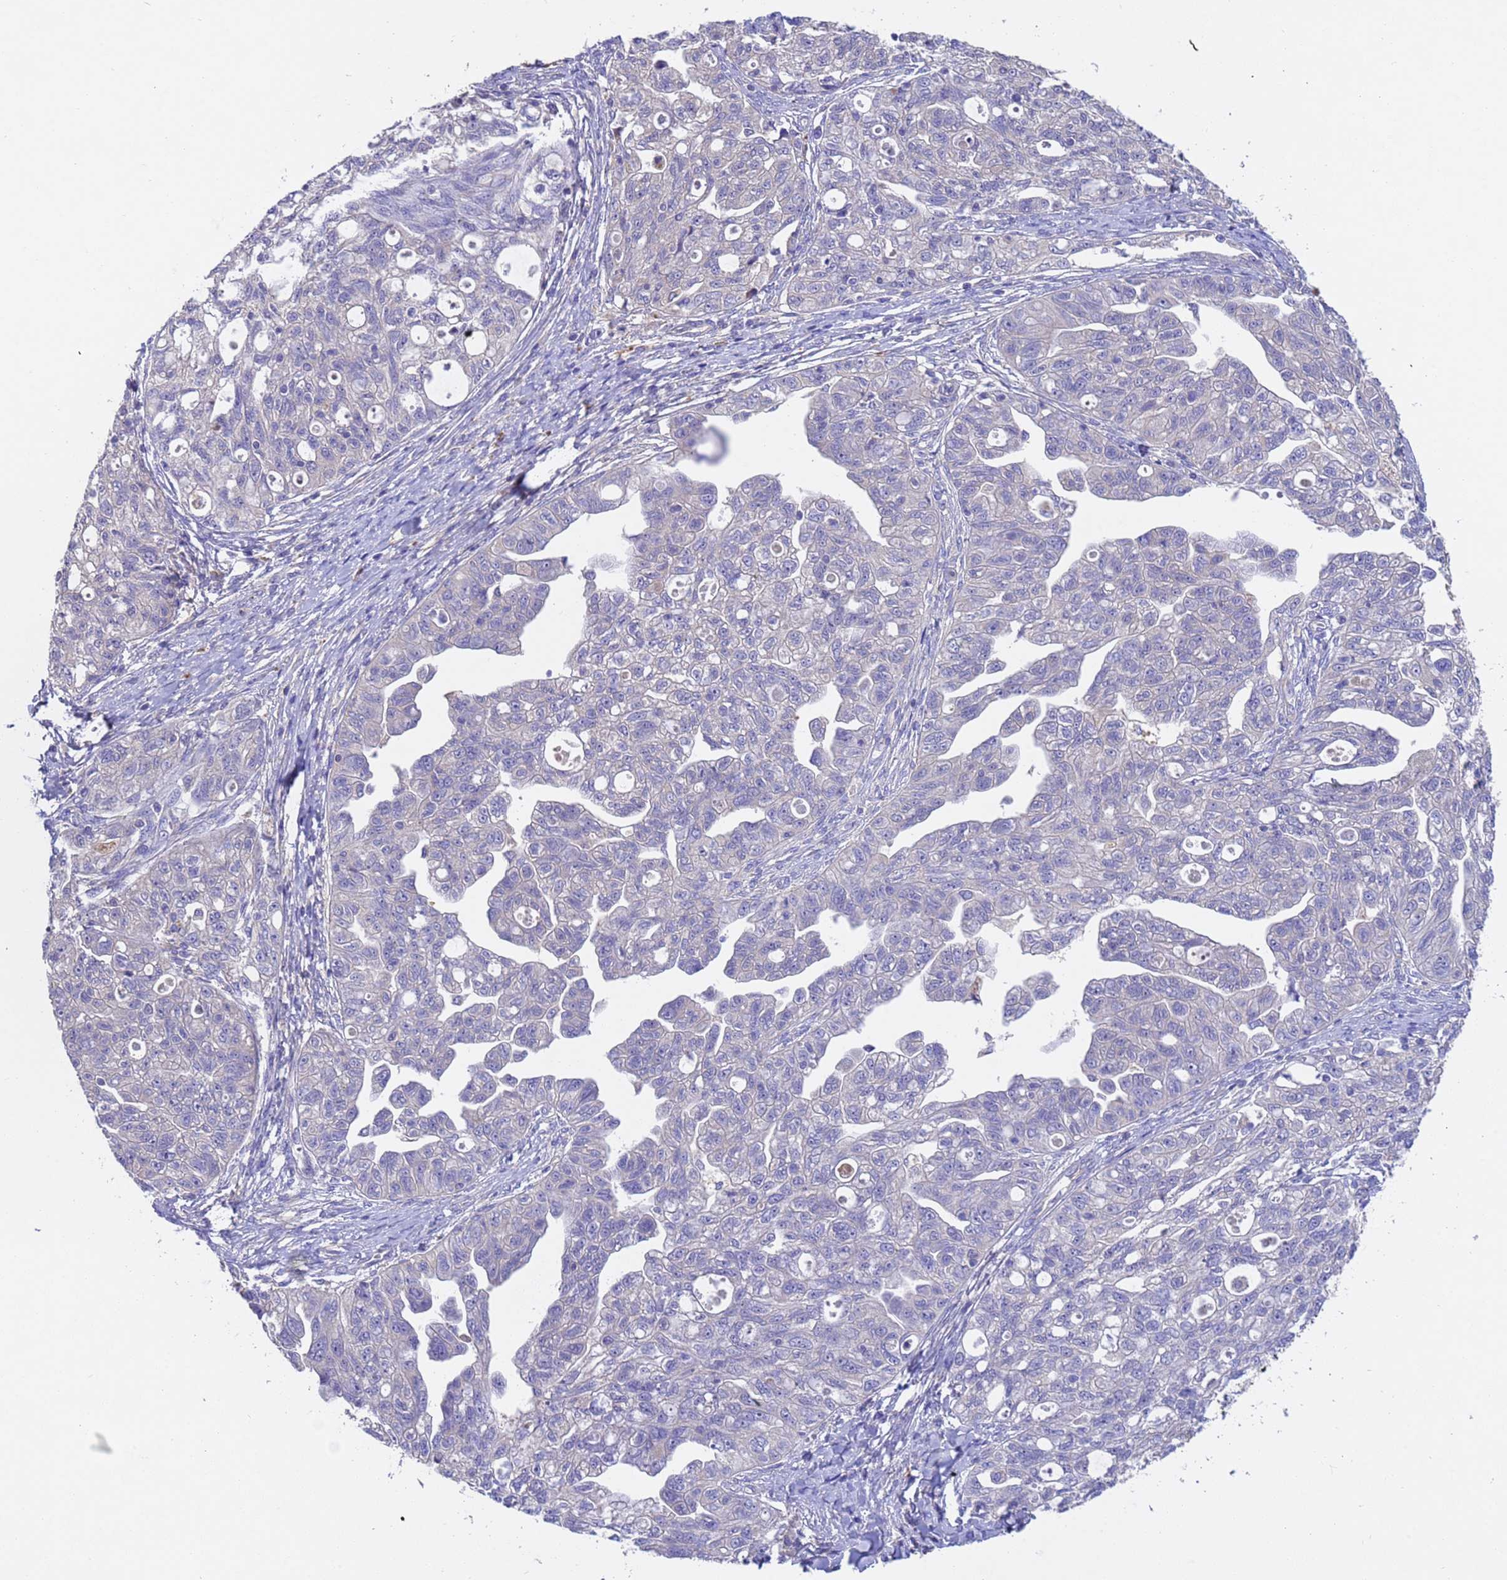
{"staining": {"intensity": "negative", "quantity": "none", "location": "none"}, "tissue": "ovarian cancer", "cell_type": "Tumor cells", "image_type": "cancer", "snomed": [{"axis": "morphology", "description": "Carcinoma, NOS"}, {"axis": "morphology", "description": "Cystadenocarcinoma, serous, NOS"}, {"axis": "topography", "description": "Ovary"}], "caption": "Ovarian cancer was stained to show a protein in brown. There is no significant positivity in tumor cells. (DAB IHC with hematoxylin counter stain).", "gene": "SRL", "patient": {"sex": "female", "age": 69}}